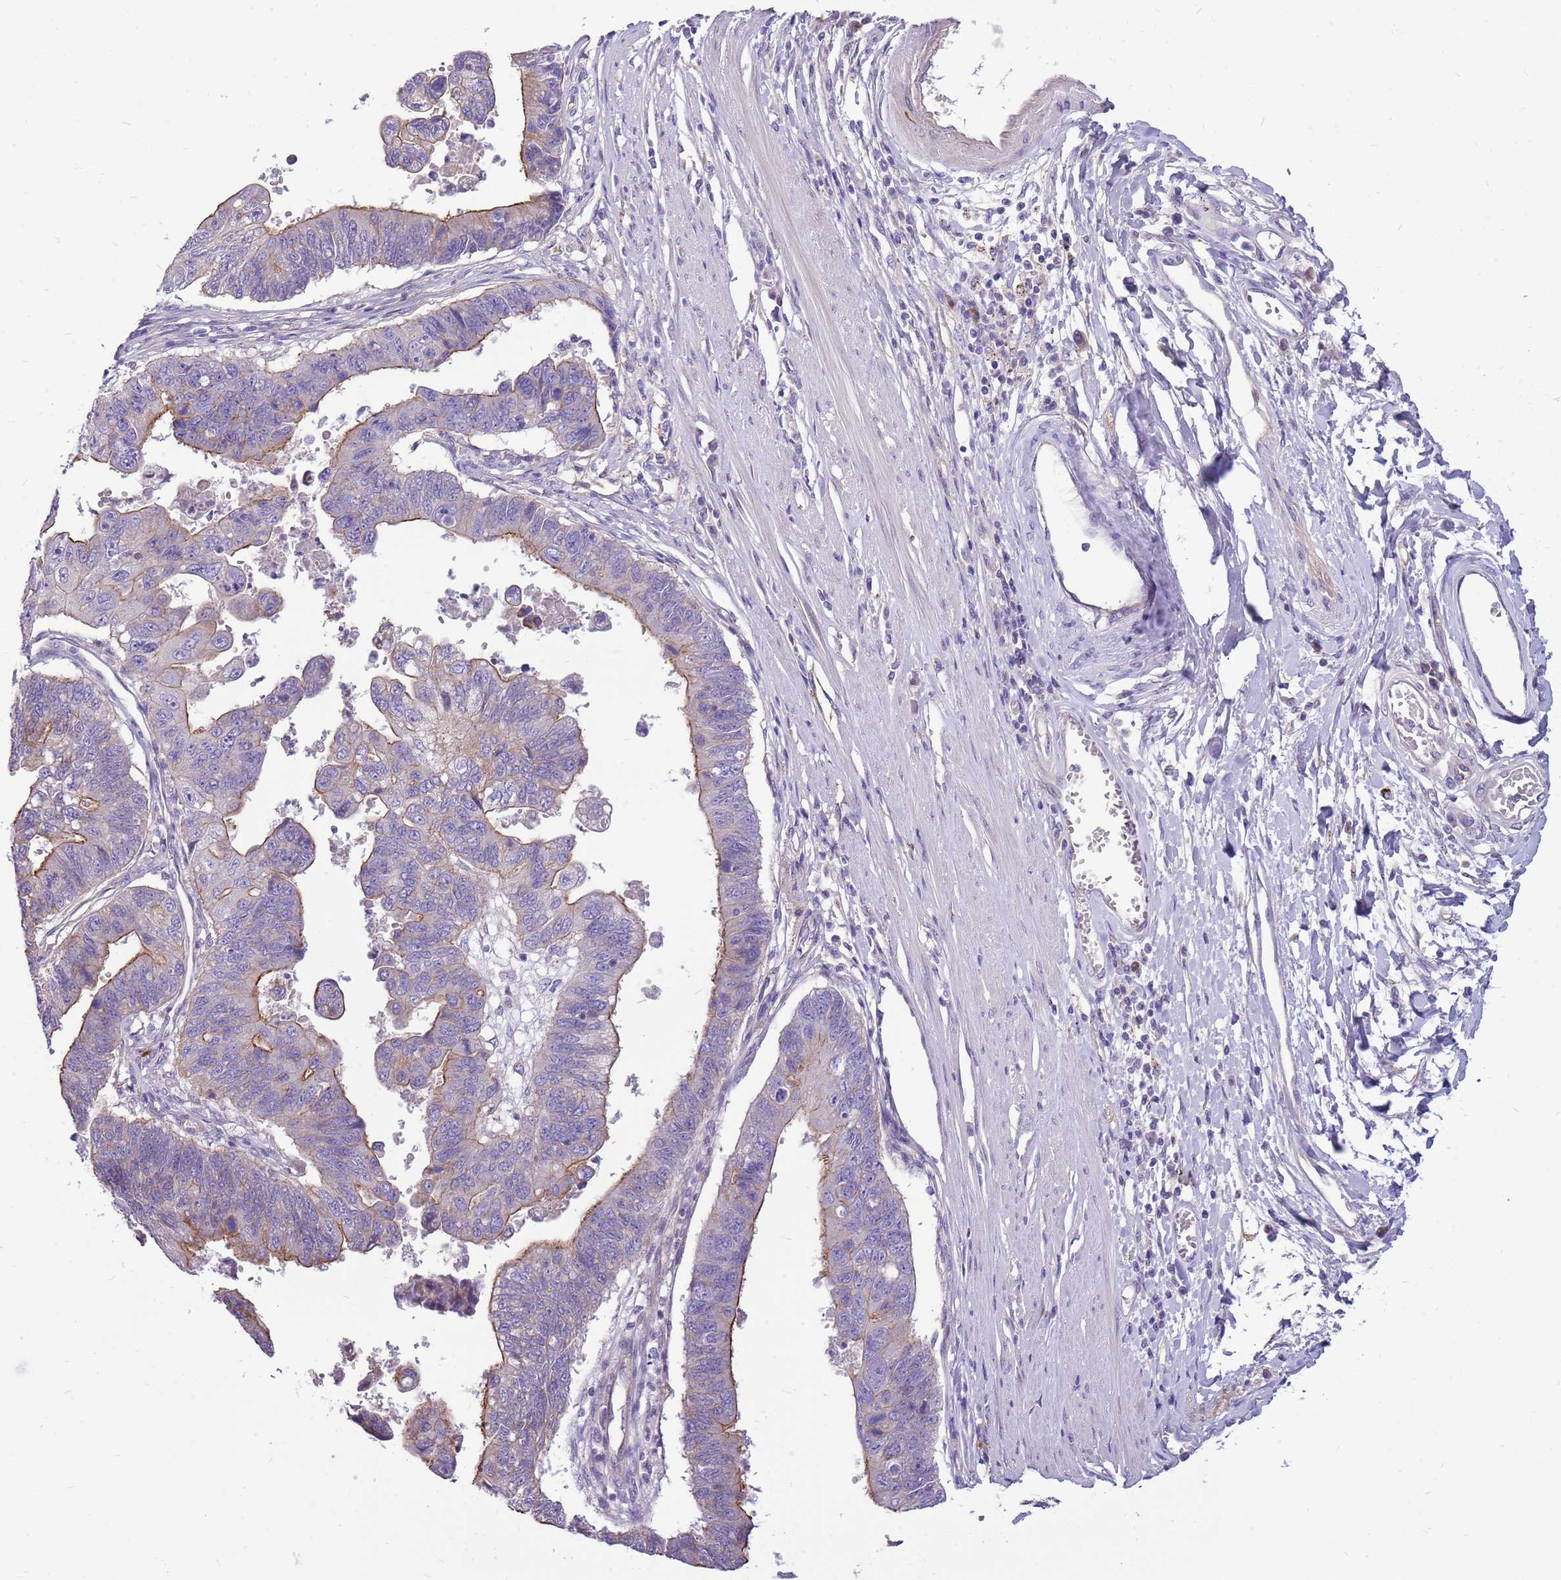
{"staining": {"intensity": "moderate", "quantity": ">75%", "location": "cytoplasmic/membranous"}, "tissue": "stomach cancer", "cell_type": "Tumor cells", "image_type": "cancer", "snomed": [{"axis": "morphology", "description": "Adenocarcinoma, NOS"}, {"axis": "topography", "description": "Stomach"}], "caption": "Stomach cancer stained with a brown dye shows moderate cytoplasmic/membranous positive staining in about >75% of tumor cells.", "gene": "NTN4", "patient": {"sex": "male", "age": 59}}